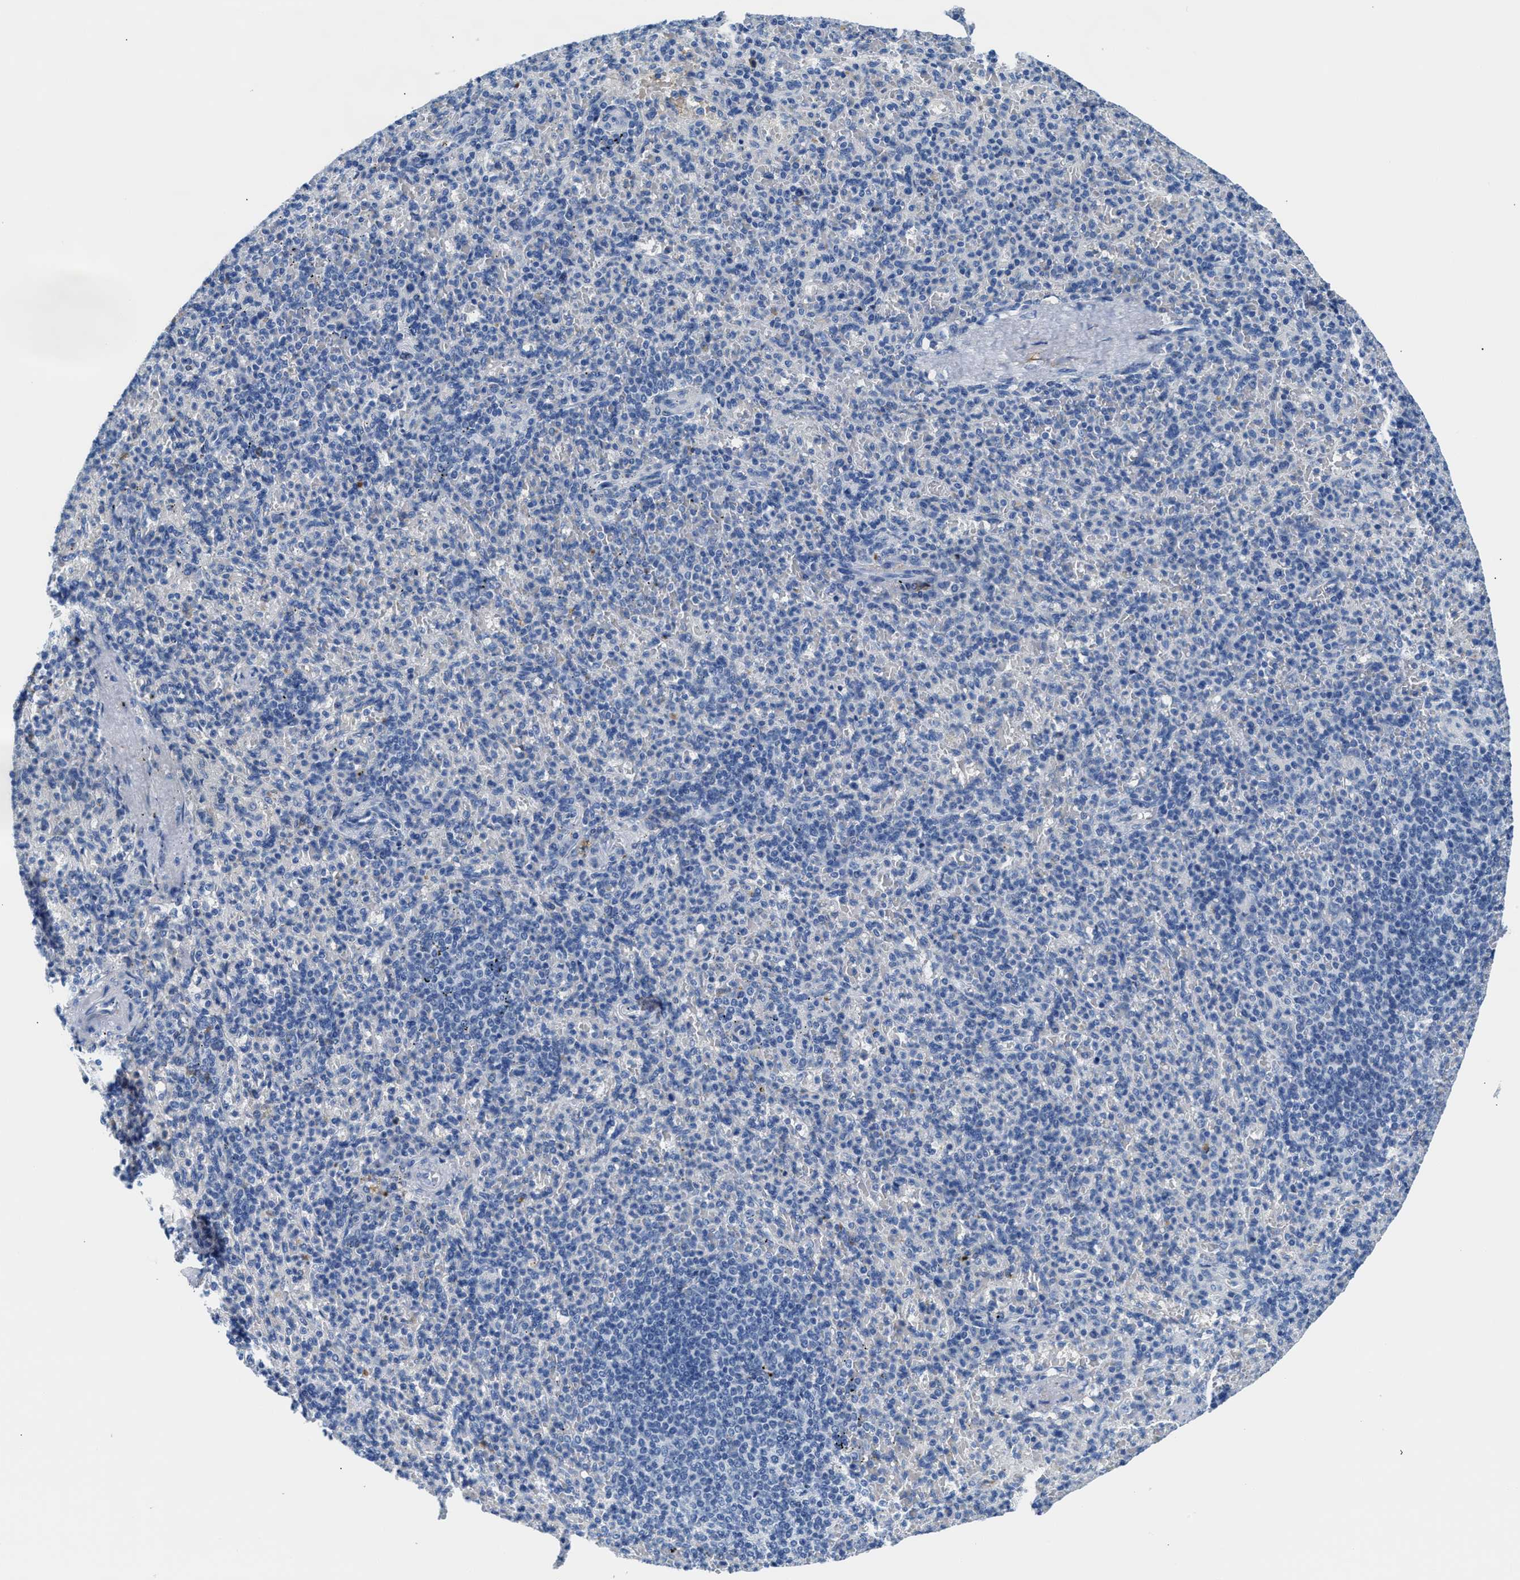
{"staining": {"intensity": "negative", "quantity": "none", "location": "none"}, "tissue": "spleen", "cell_type": "Cells in red pulp", "image_type": "normal", "snomed": [{"axis": "morphology", "description": "Normal tissue, NOS"}, {"axis": "topography", "description": "Spleen"}], "caption": "Immunohistochemistry (IHC) photomicrograph of unremarkable human spleen stained for a protein (brown), which exhibits no expression in cells in red pulp.", "gene": "GC", "patient": {"sex": "female", "age": 74}}